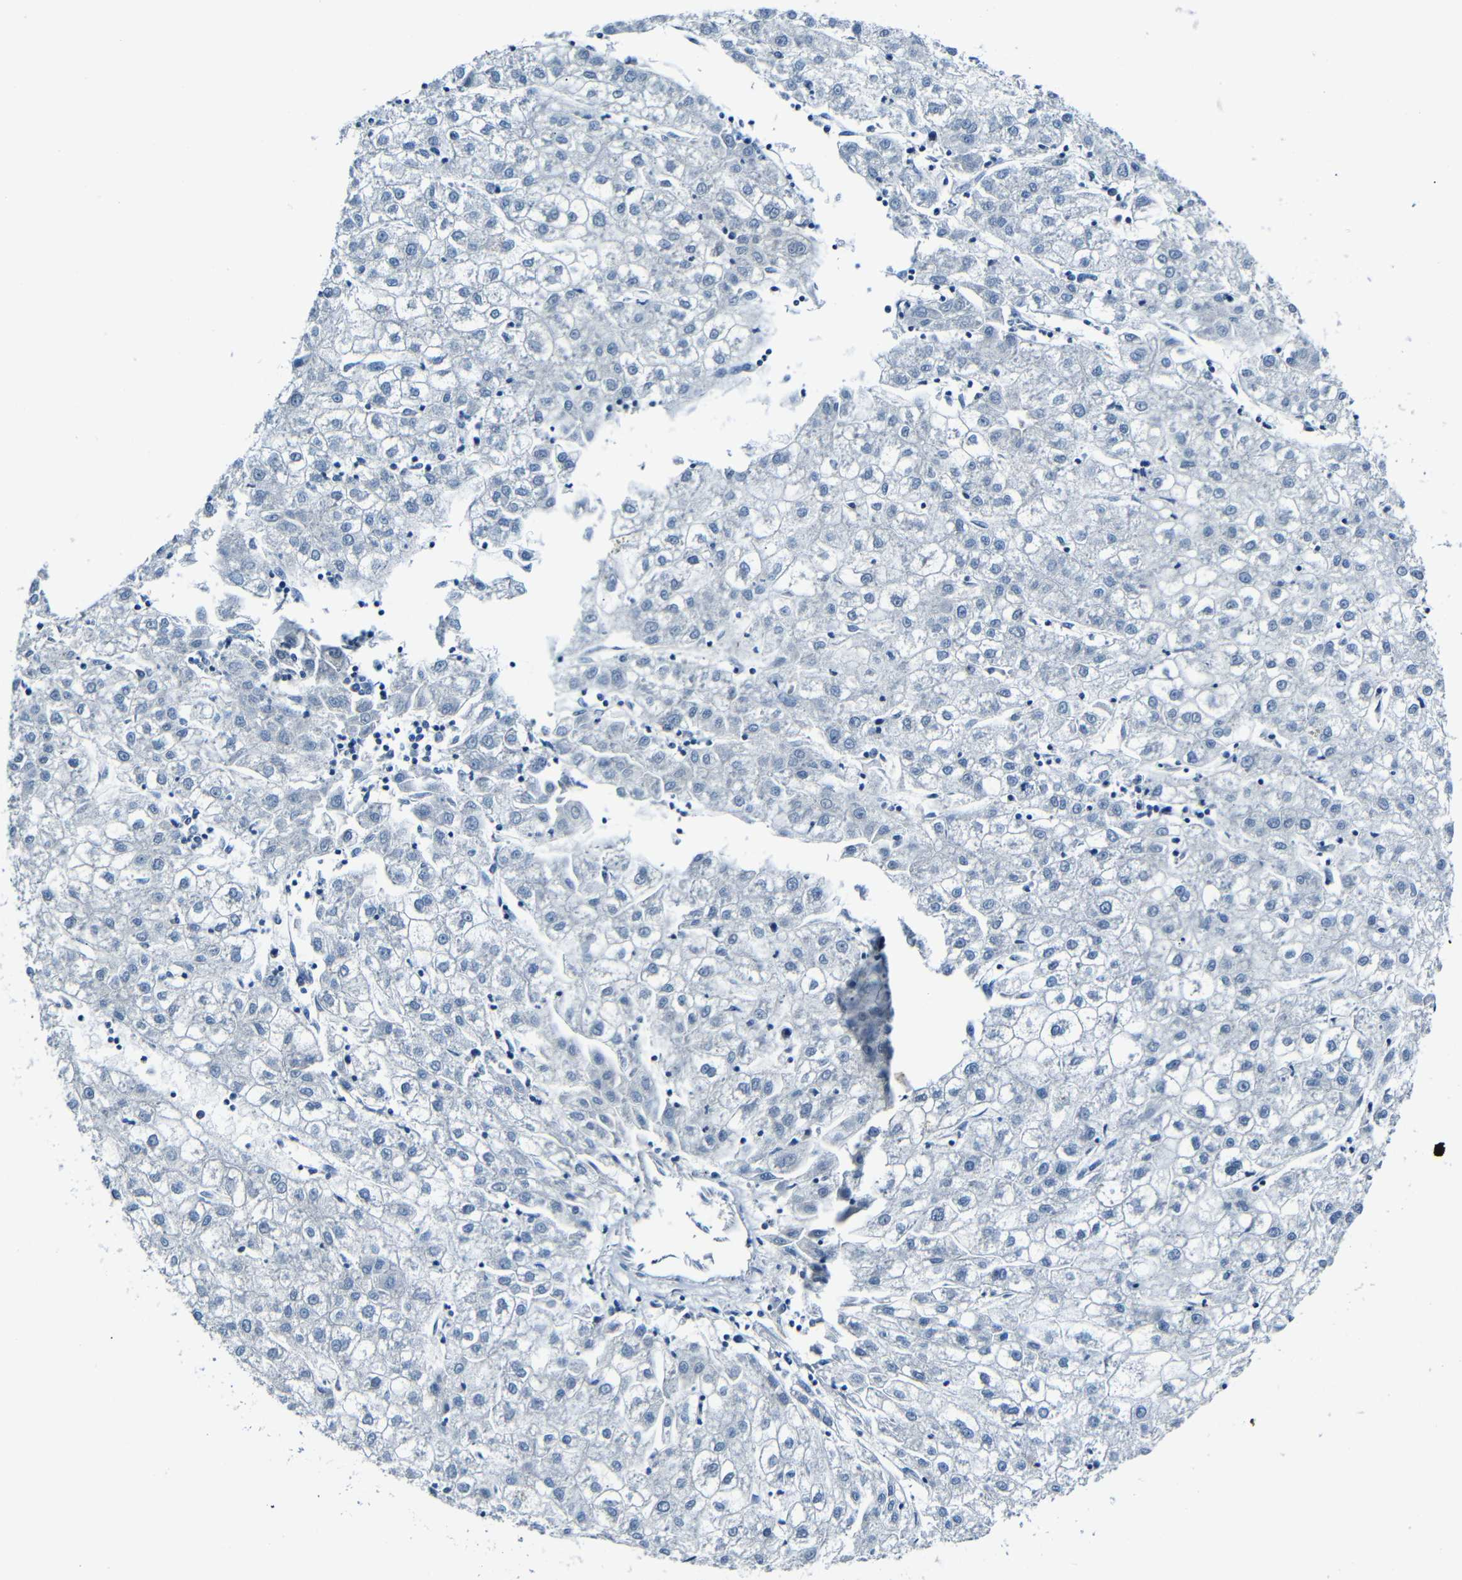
{"staining": {"intensity": "negative", "quantity": "none", "location": "none"}, "tissue": "liver cancer", "cell_type": "Tumor cells", "image_type": "cancer", "snomed": [{"axis": "morphology", "description": "Carcinoma, Hepatocellular, NOS"}, {"axis": "topography", "description": "Liver"}], "caption": "Immunohistochemical staining of human liver hepatocellular carcinoma reveals no significant expression in tumor cells.", "gene": "ANK3", "patient": {"sex": "male", "age": 72}}